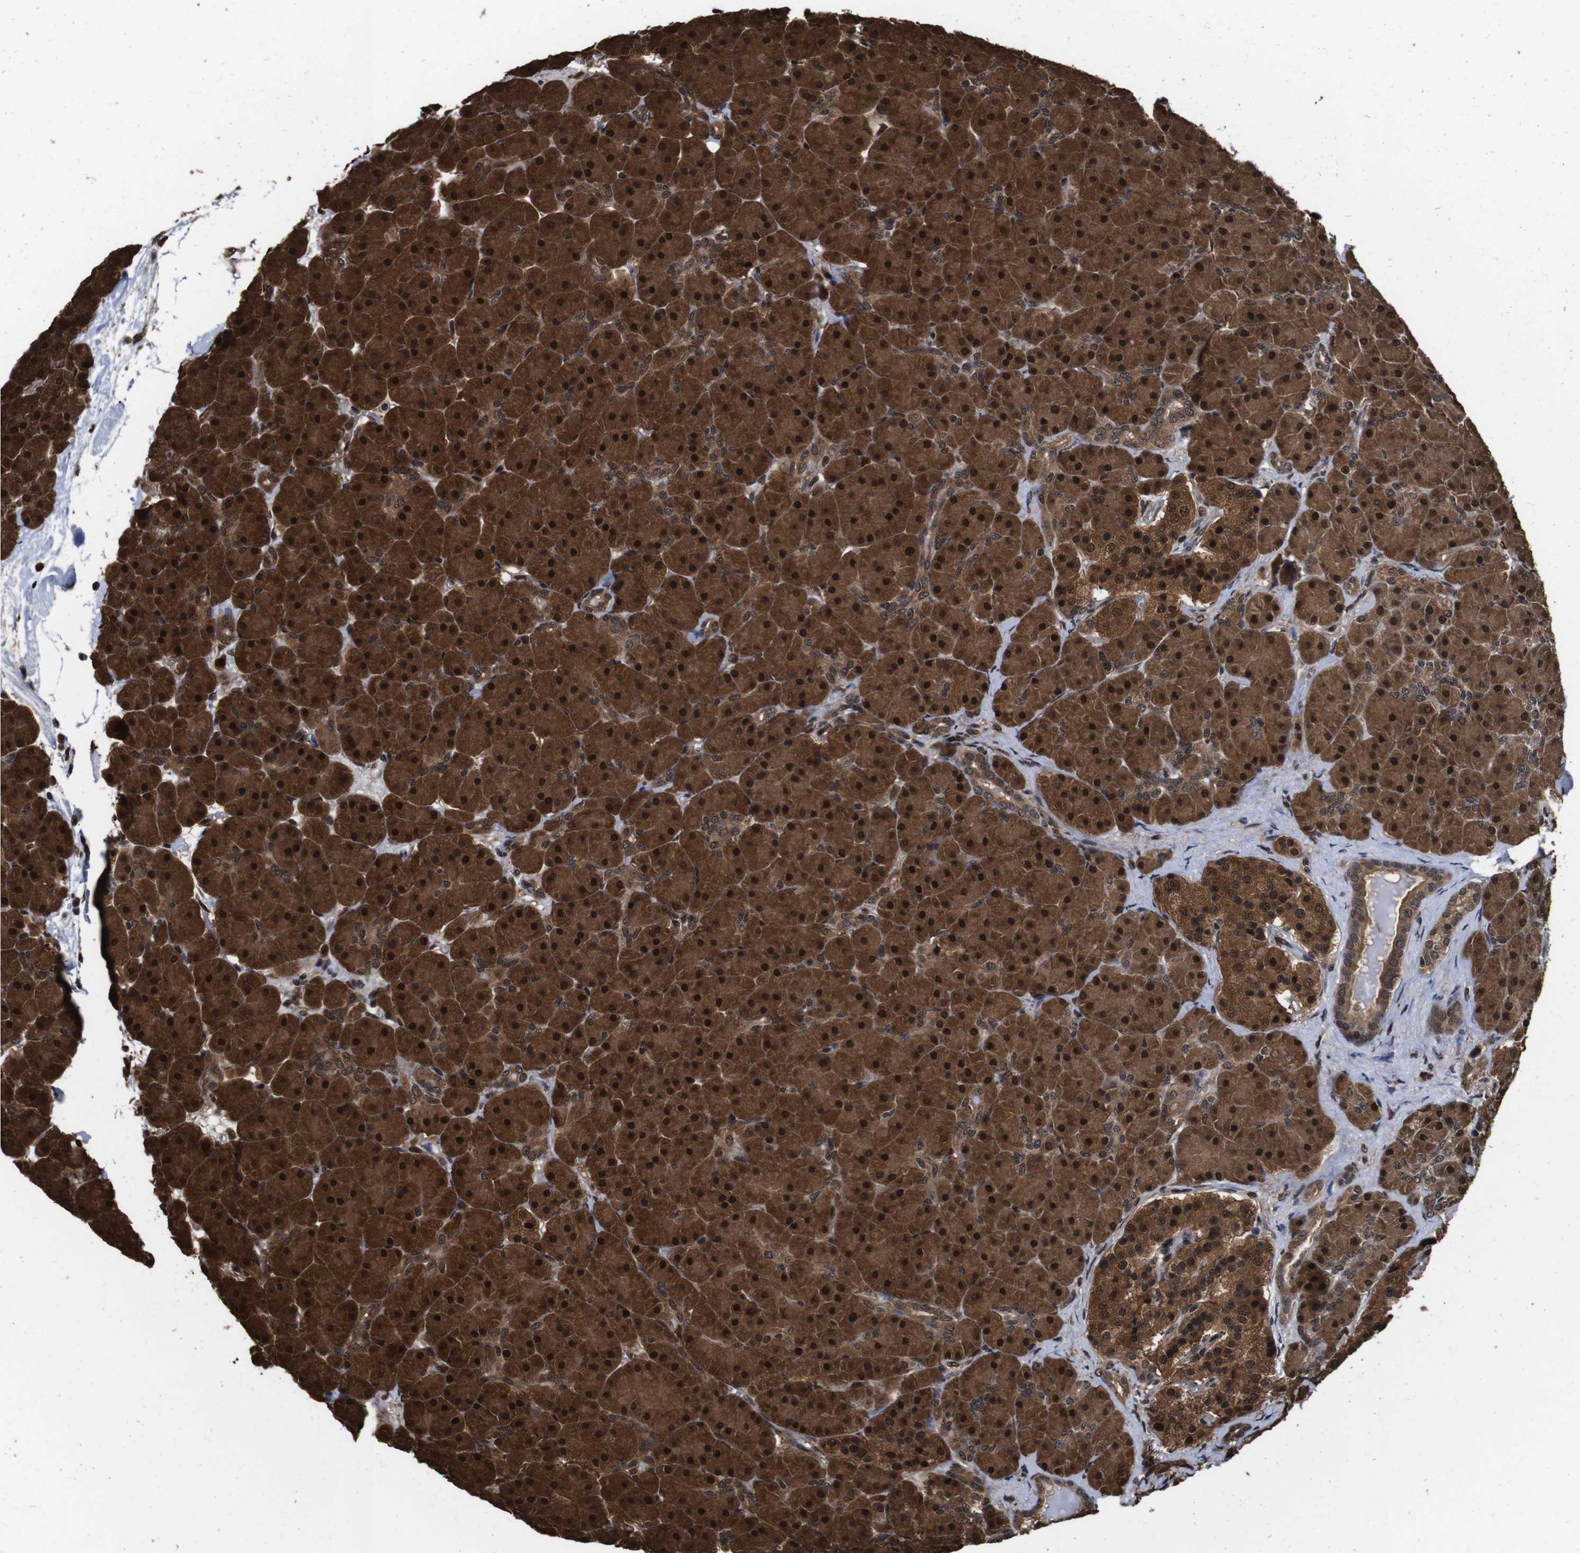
{"staining": {"intensity": "strong", "quantity": ">75%", "location": "cytoplasmic/membranous,nuclear"}, "tissue": "pancreas", "cell_type": "Exocrine glandular cells", "image_type": "normal", "snomed": [{"axis": "morphology", "description": "Normal tissue, NOS"}, {"axis": "topography", "description": "Pancreas"}], "caption": "A brown stain highlights strong cytoplasmic/membranous,nuclear expression of a protein in exocrine glandular cells of unremarkable pancreas. Using DAB (3,3'-diaminobenzidine) (brown) and hematoxylin (blue) stains, captured at high magnification using brightfield microscopy.", "gene": "VCP", "patient": {"sex": "male", "age": 66}}